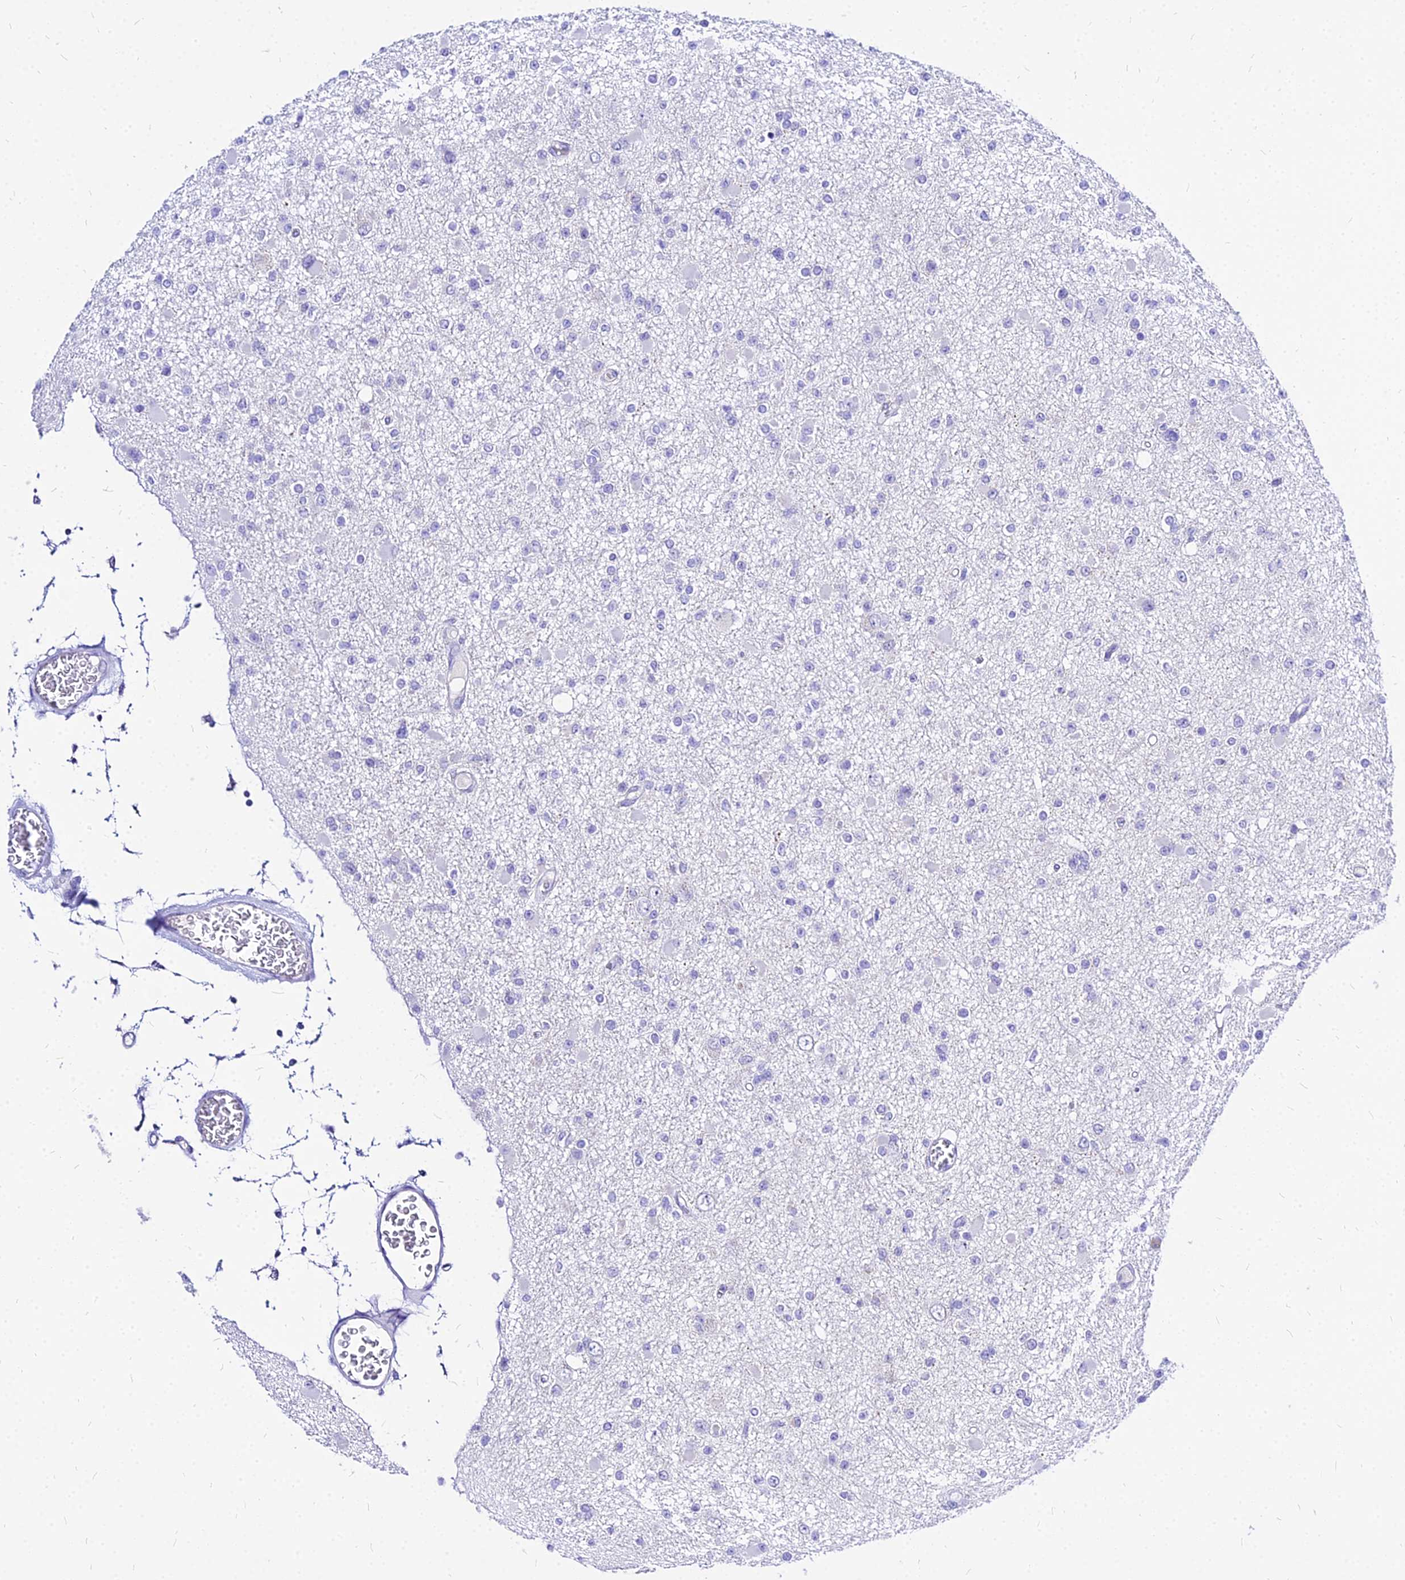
{"staining": {"intensity": "negative", "quantity": "none", "location": "none"}, "tissue": "glioma", "cell_type": "Tumor cells", "image_type": "cancer", "snomed": [{"axis": "morphology", "description": "Glioma, malignant, Low grade"}, {"axis": "topography", "description": "Brain"}], "caption": "Immunohistochemical staining of glioma displays no significant staining in tumor cells. (Stains: DAB immunohistochemistry with hematoxylin counter stain, Microscopy: brightfield microscopy at high magnification).", "gene": "CARD18", "patient": {"sex": "female", "age": 22}}